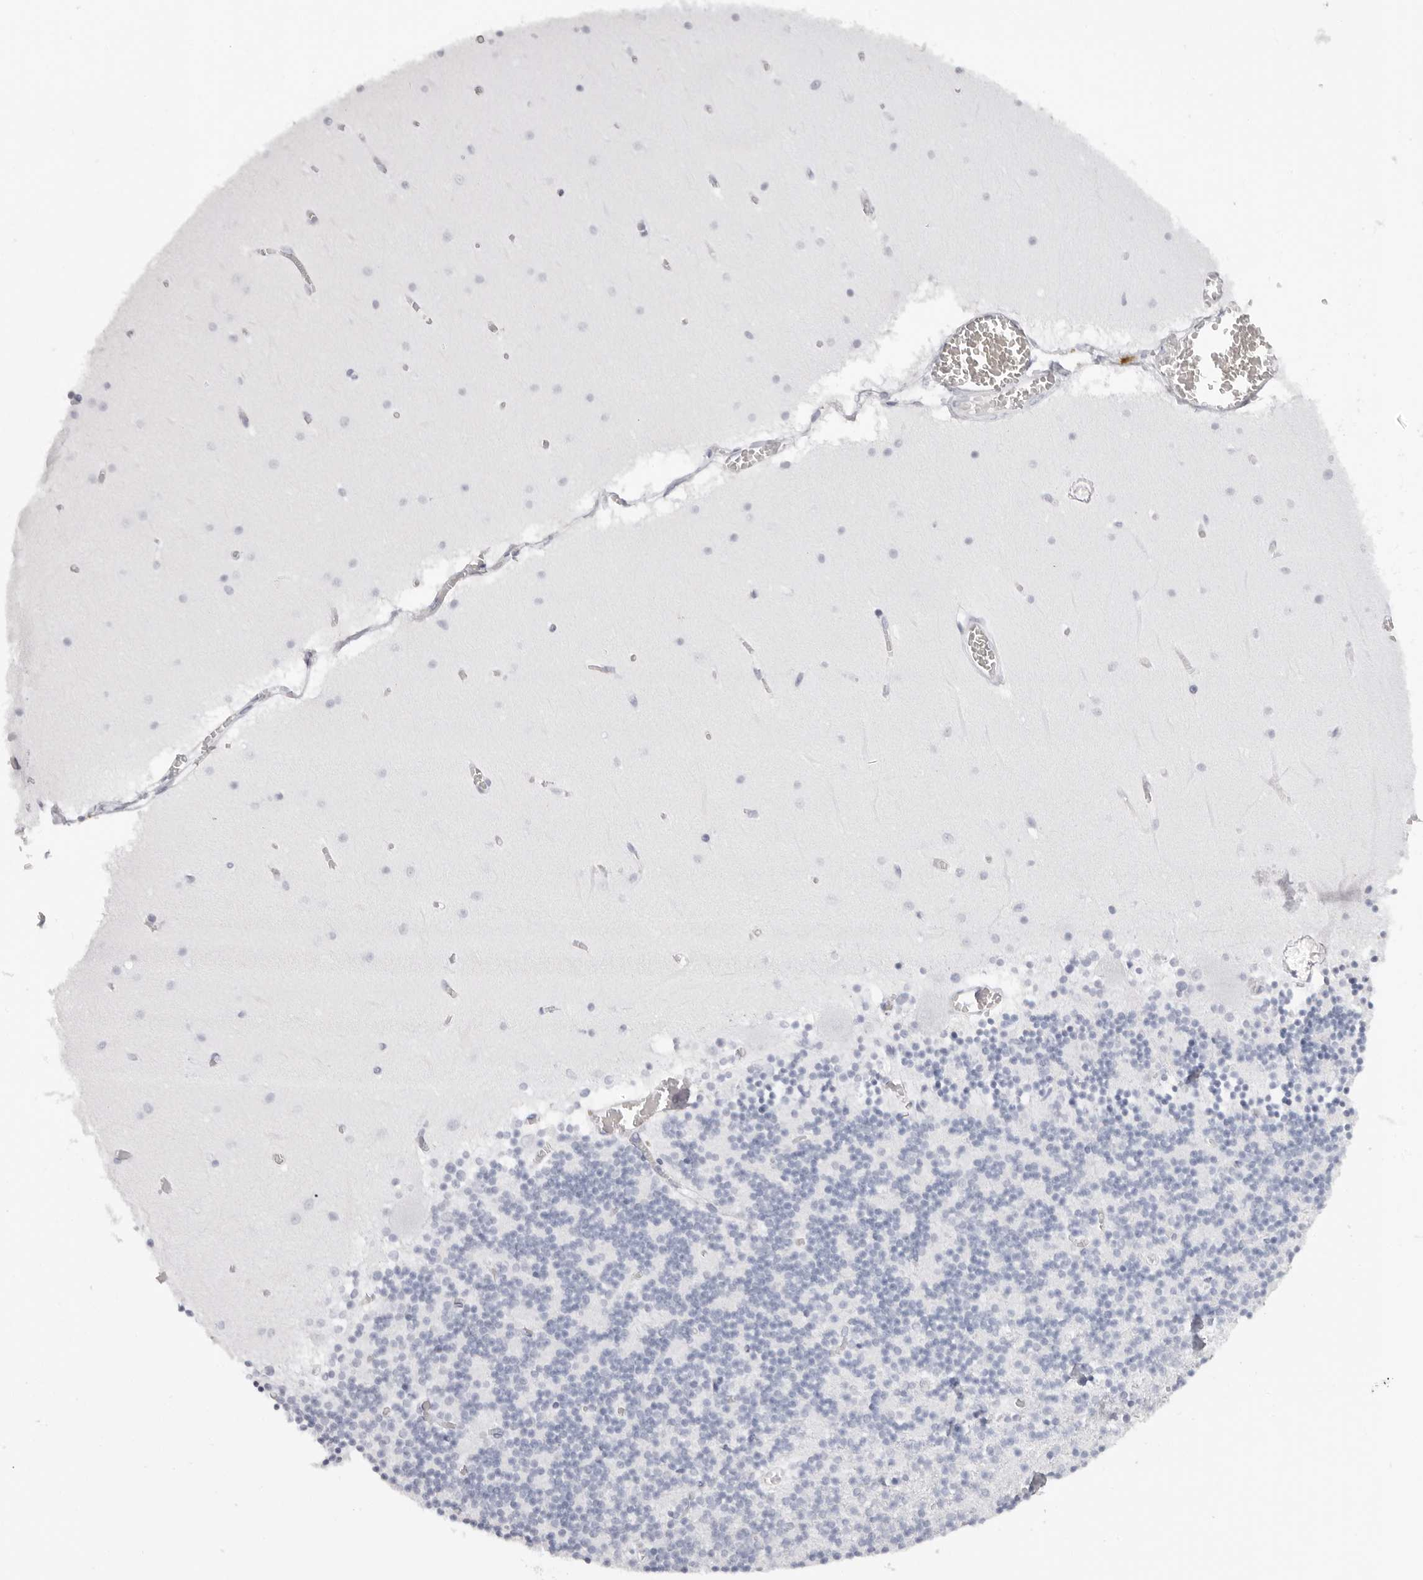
{"staining": {"intensity": "negative", "quantity": "none", "location": "none"}, "tissue": "cerebellum", "cell_type": "Cells in granular layer", "image_type": "normal", "snomed": [{"axis": "morphology", "description": "Normal tissue, NOS"}, {"axis": "topography", "description": "Cerebellum"}], "caption": "DAB immunohistochemical staining of benign cerebellum displays no significant staining in cells in granular layer. (IHC, brightfield microscopy, high magnification).", "gene": "RHO", "patient": {"sex": "female", "age": 28}}